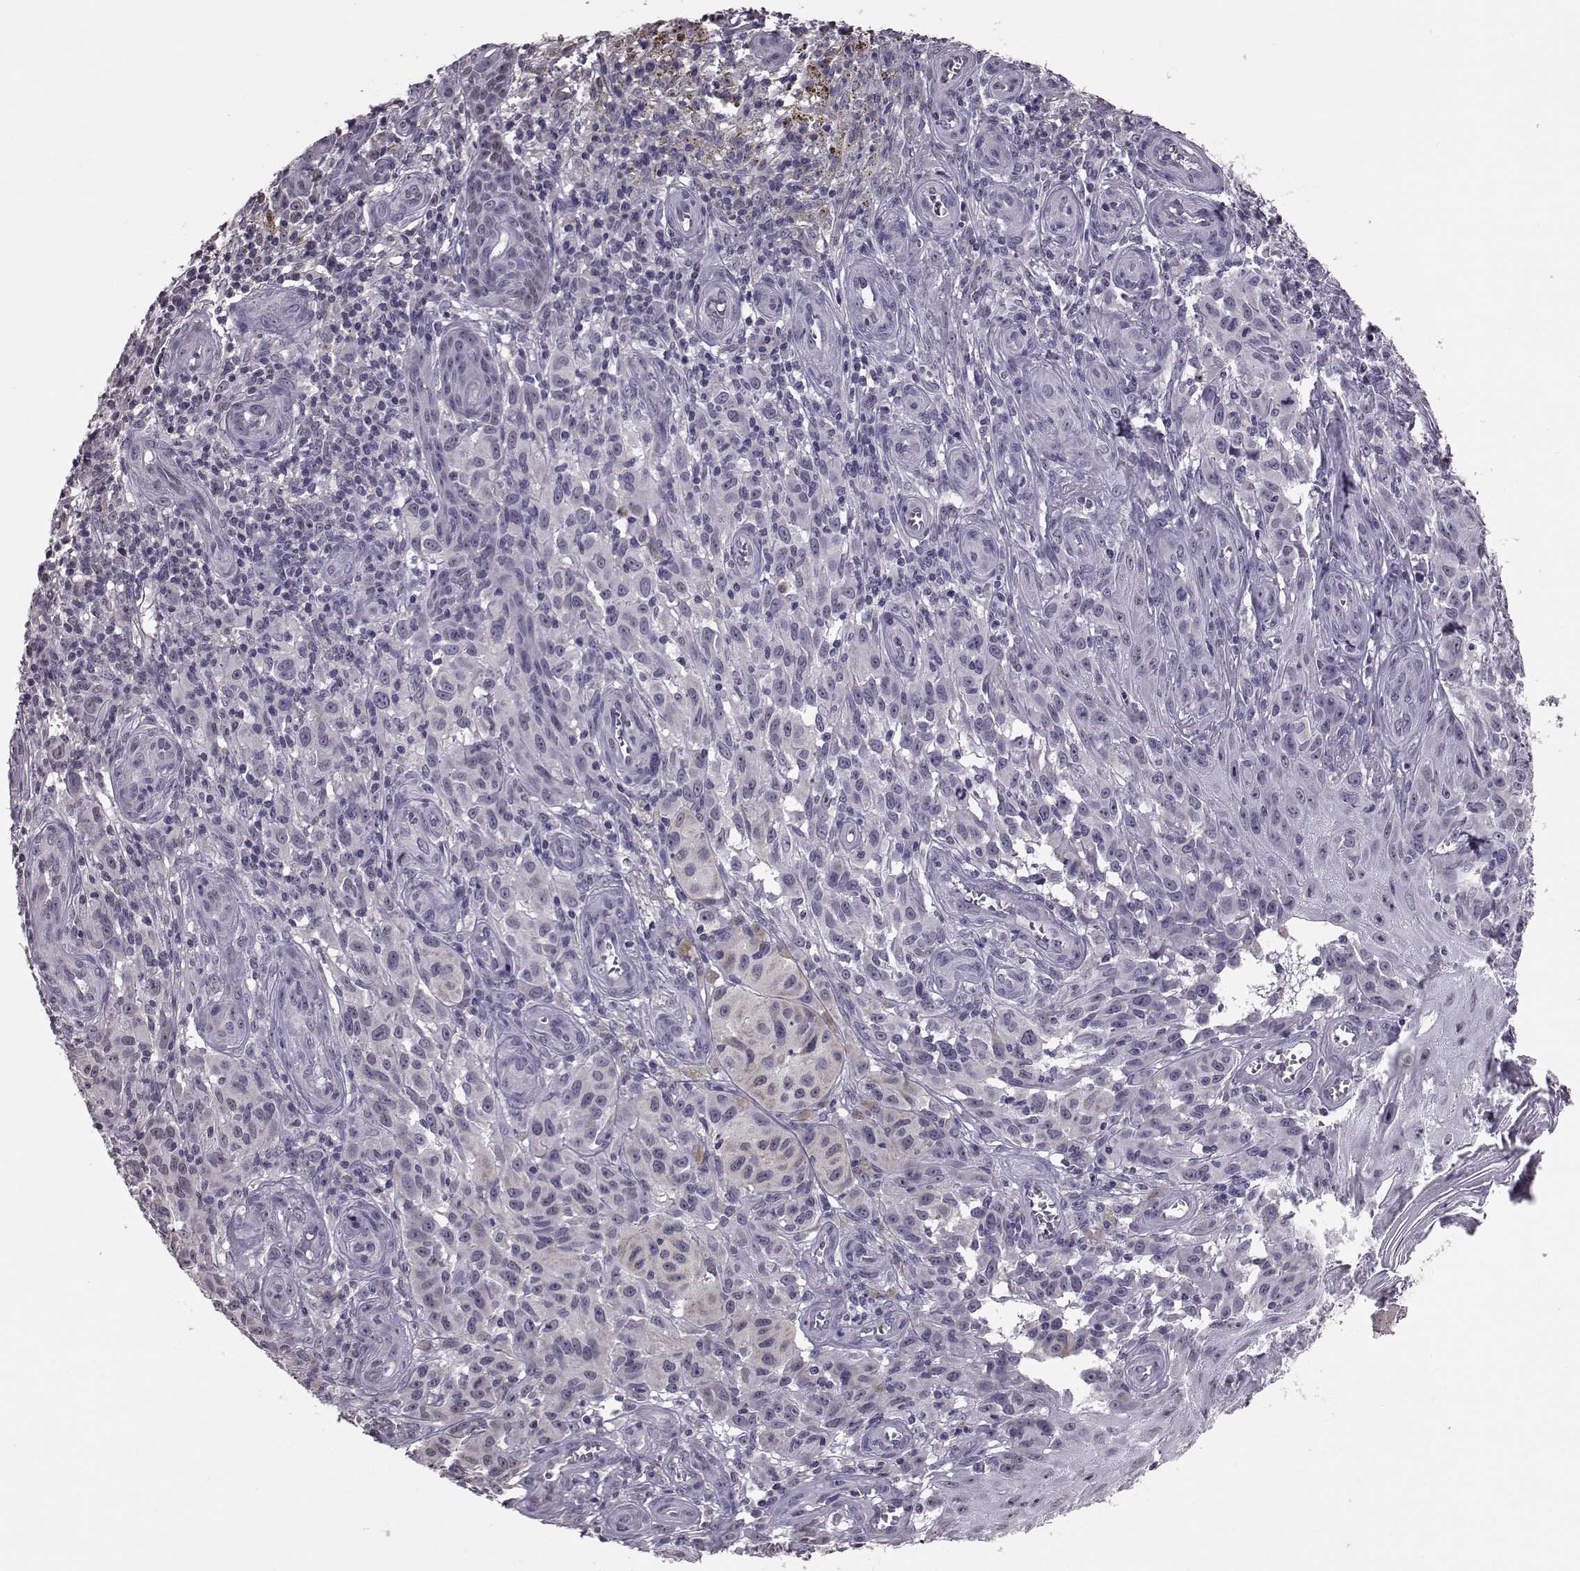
{"staining": {"intensity": "weak", "quantity": "<25%", "location": "nuclear"}, "tissue": "melanoma", "cell_type": "Tumor cells", "image_type": "cancer", "snomed": [{"axis": "morphology", "description": "Malignant melanoma, NOS"}, {"axis": "topography", "description": "Skin"}], "caption": "A high-resolution image shows IHC staining of malignant melanoma, which exhibits no significant expression in tumor cells. Brightfield microscopy of immunohistochemistry stained with DAB (3,3'-diaminobenzidine) (brown) and hematoxylin (blue), captured at high magnification.", "gene": "ALDH3A1", "patient": {"sex": "female", "age": 53}}